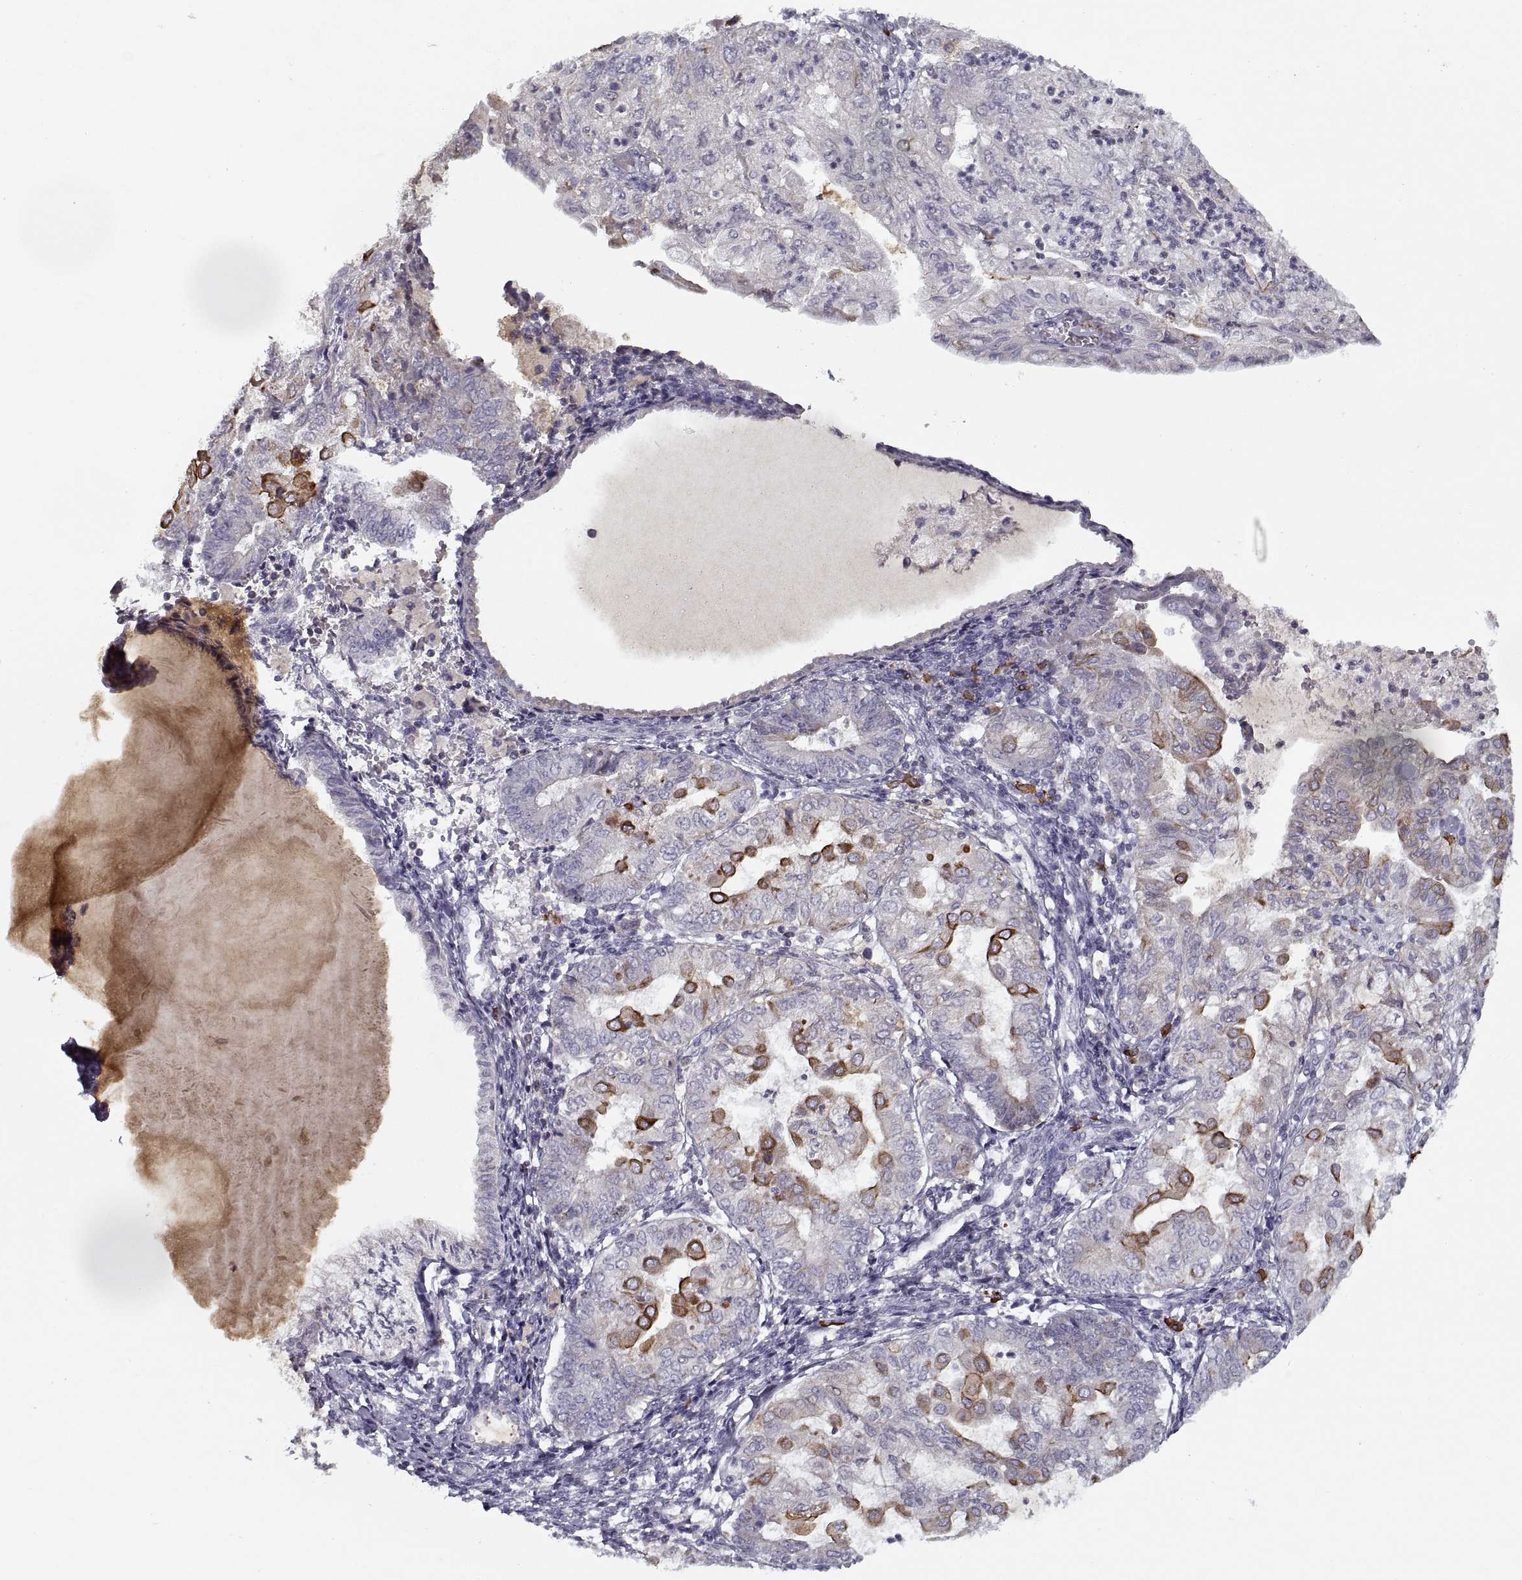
{"staining": {"intensity": "strong", "quantity": "<25%", "location": "cytoplasmic/membranous"}, "tissue": "endometrial cancer", "cell_type": "Tumor cells", "image_type": "cancer", "snomed": [{"axis": "morphology", "description": "Adenocarcinoma, NOS"}, {"axis": "topography", "description": "Endometrium"}], "caption": "IHC image of neoplastic tissue: endometrial cancer (adenocarcinoma) stained using immunohistochemistry (IHC) demonstrates medium levels of strong protein expression localized specifically in the cytoplasmic/membranous of tumor cells, appearing as a cytoplasmic/membranous brown color.", "gene": "GAD2", "patient": {"sex": "female", "age": 68}}